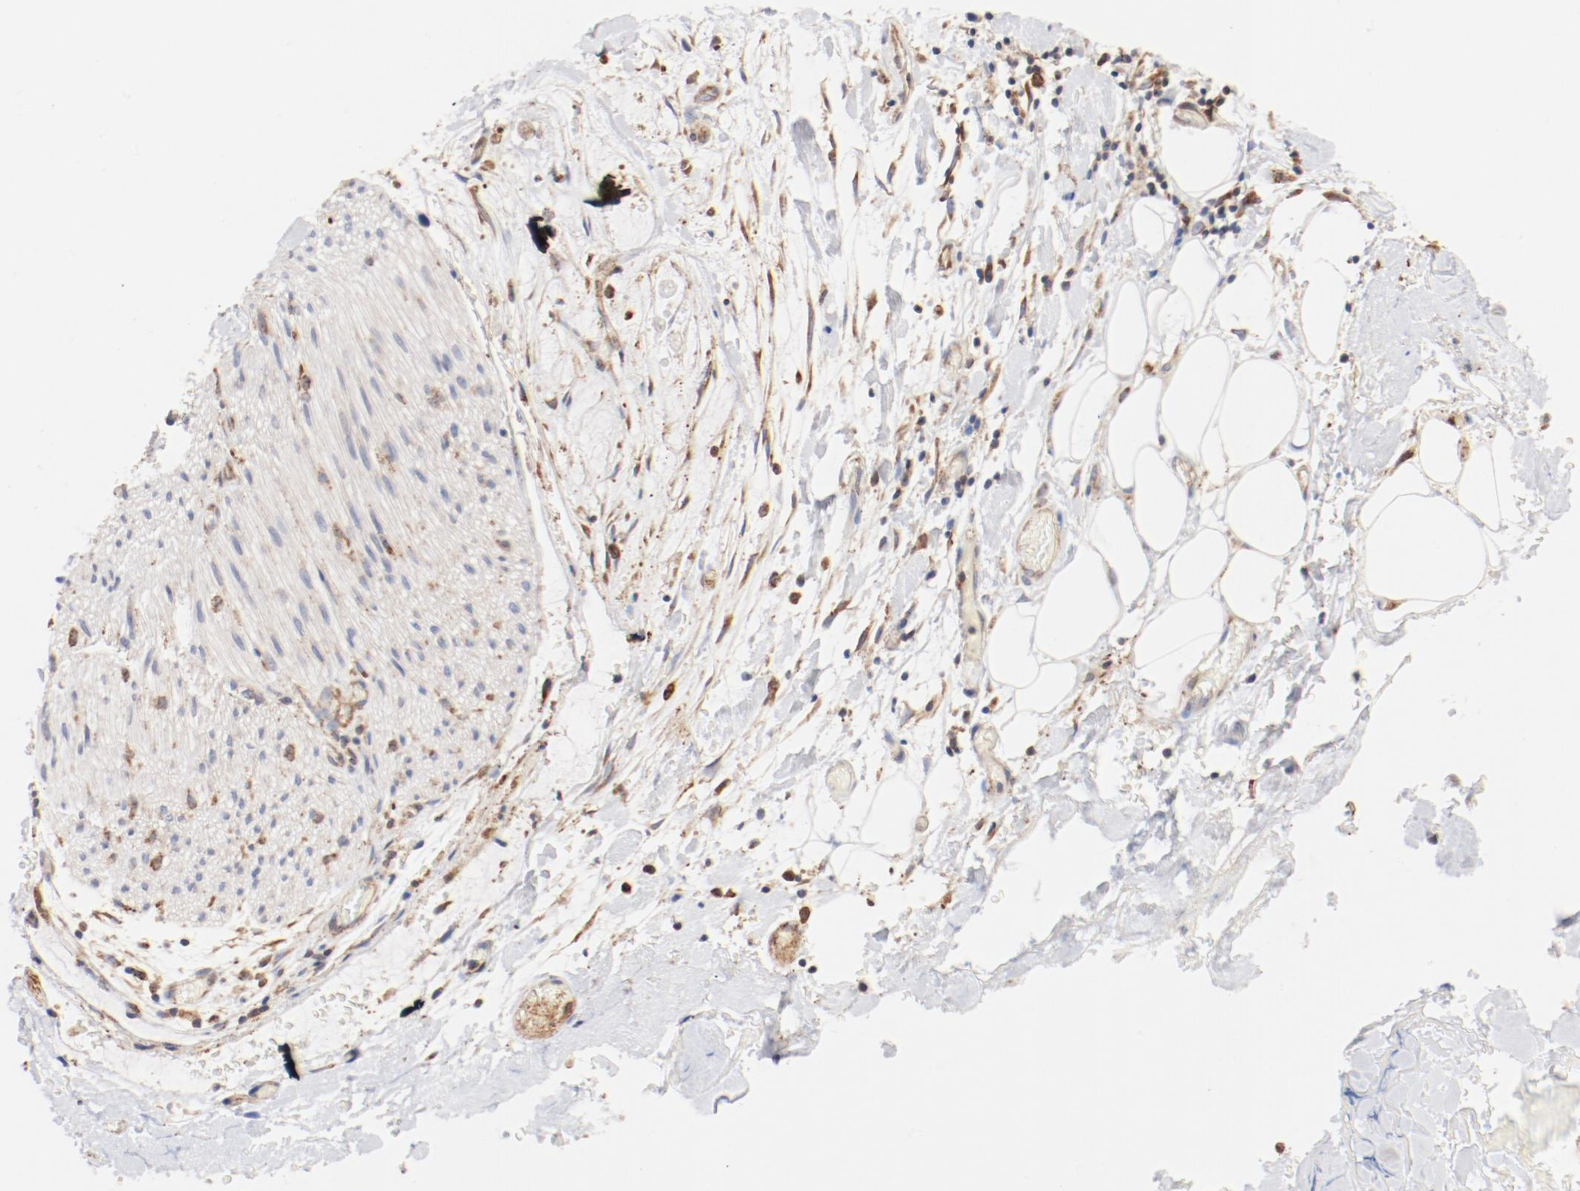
{"staining": {"intensity": "negative", "quantity": "none", "location": "none"}, "tissue": "adipose tissue", "cell_type": "Adipocytes", "image_type": "normal", "snomed": [{"axis": "morphology", "description": "Normal tissue, NOS"}, {"axis": "morphology", "description": "Cholangiocarcinoma"}, {"axis": "topography", "description": "Liver"}, {"axis": "topography", "description": "Peripheral nerve tissue"}], "caption": "A photomicrograph of human adipose tissue is negative for staining in adipocytes. The staining was performed using DAB (3,3'-diaminobenzidine) to visualize the protein expression in brown, while the nuclei were stained in blue with hematoxylin (Magnification: 20x).", "gene": "PDPK1", "patient": {"sex": "male", "age": 50}}